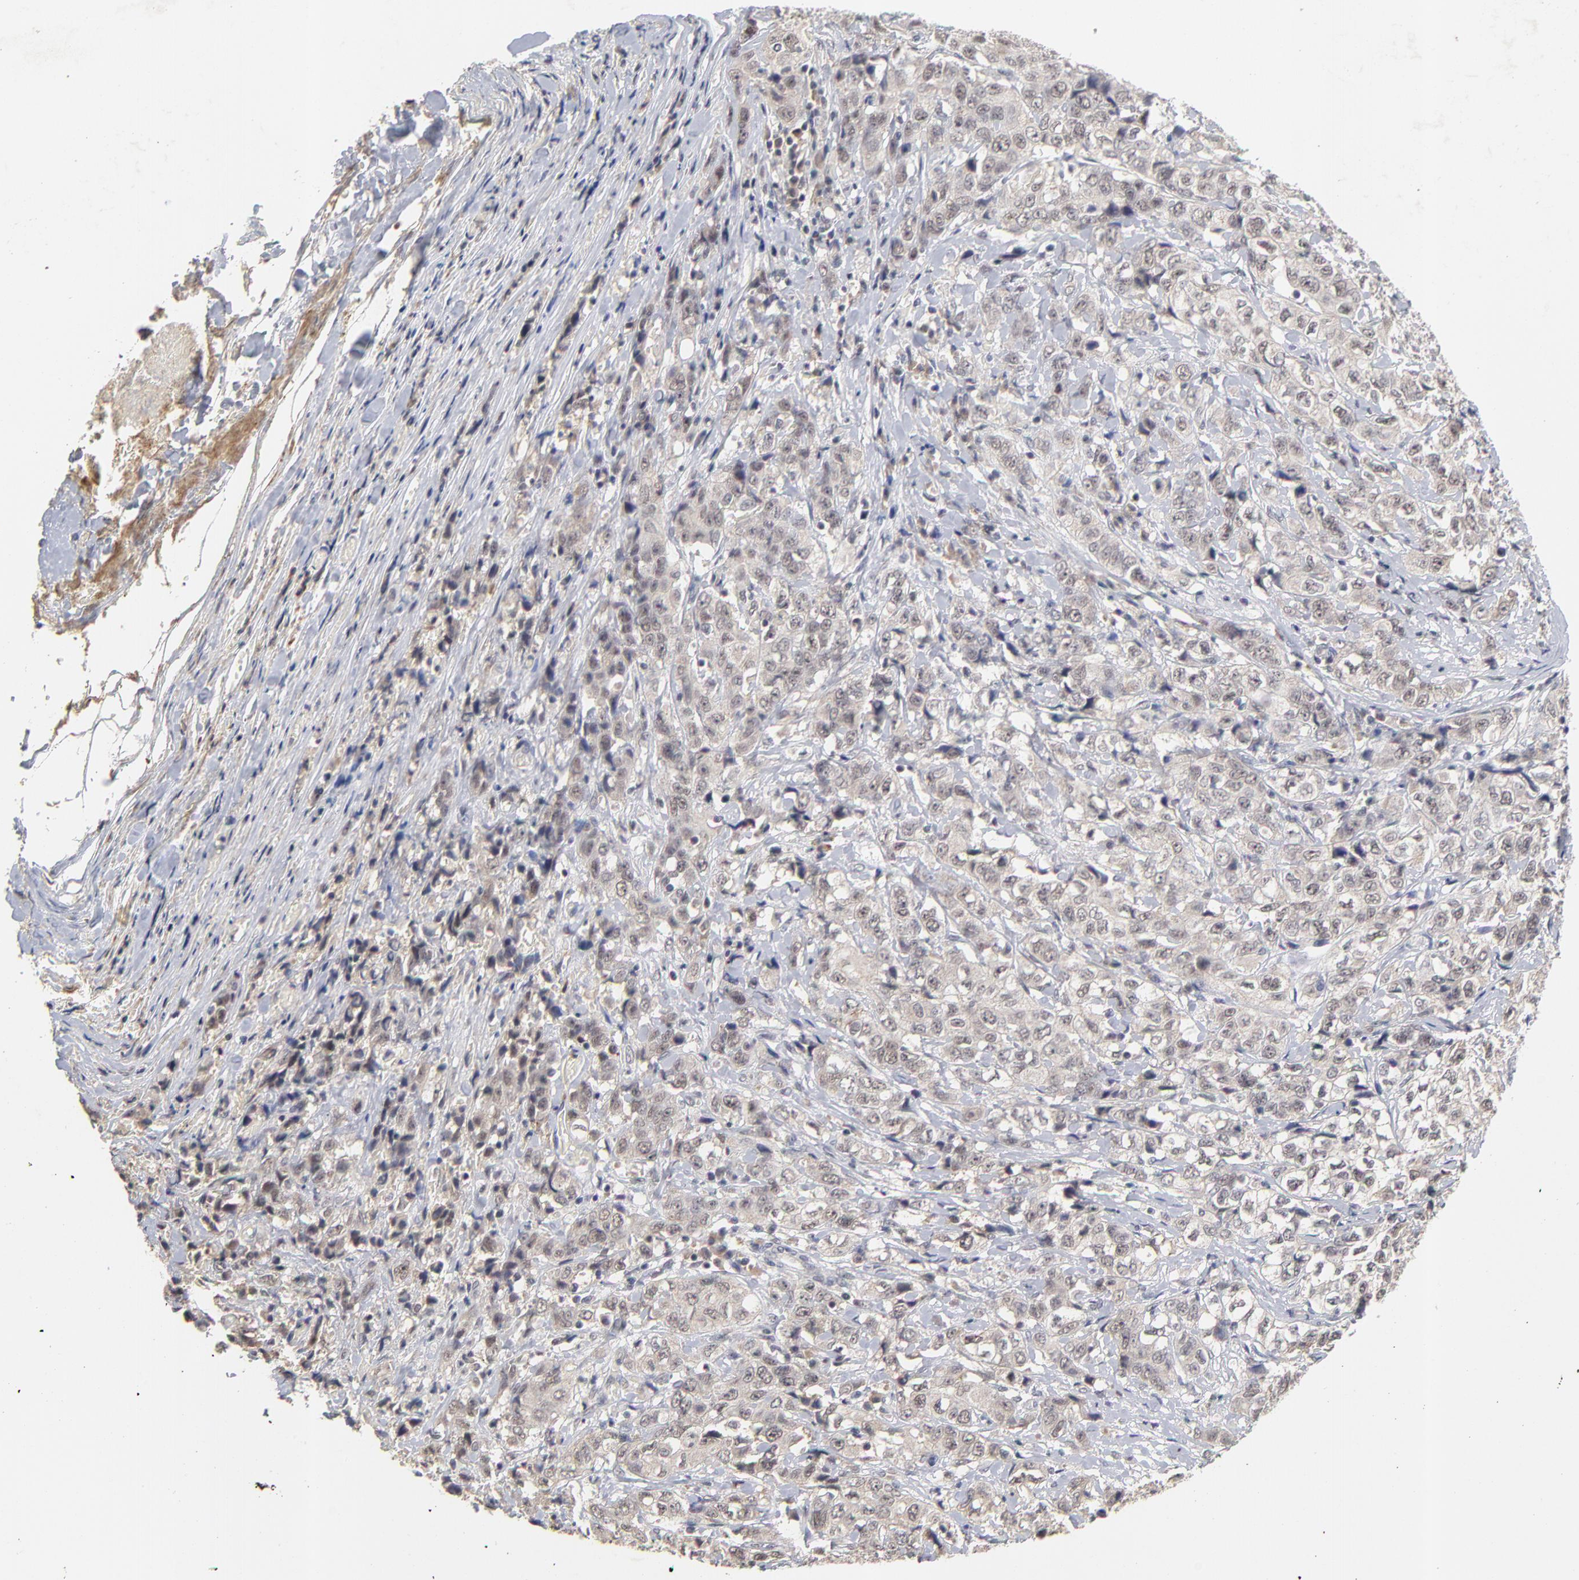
{"staining": {"intensity": "weak", "quantity": ">75%", "location": "cytoplasmic/membranous"}, "tissue": "stomach cancer", "cell_type": "Tumor cells", "image_type": "cancer", "snomed": [{"axis": "morphology", "description": "Adenocarcinoma, NOS"}, {"axis": "topography", "description": "Stomach"}], "caption": "A brown stain shows weak cytoplasmic/membranous positivity of a protein in human stomach adenocarcinoma tumor cells.", "gene": "WSB1", "patient": {"sex": "male", "age": 48}}